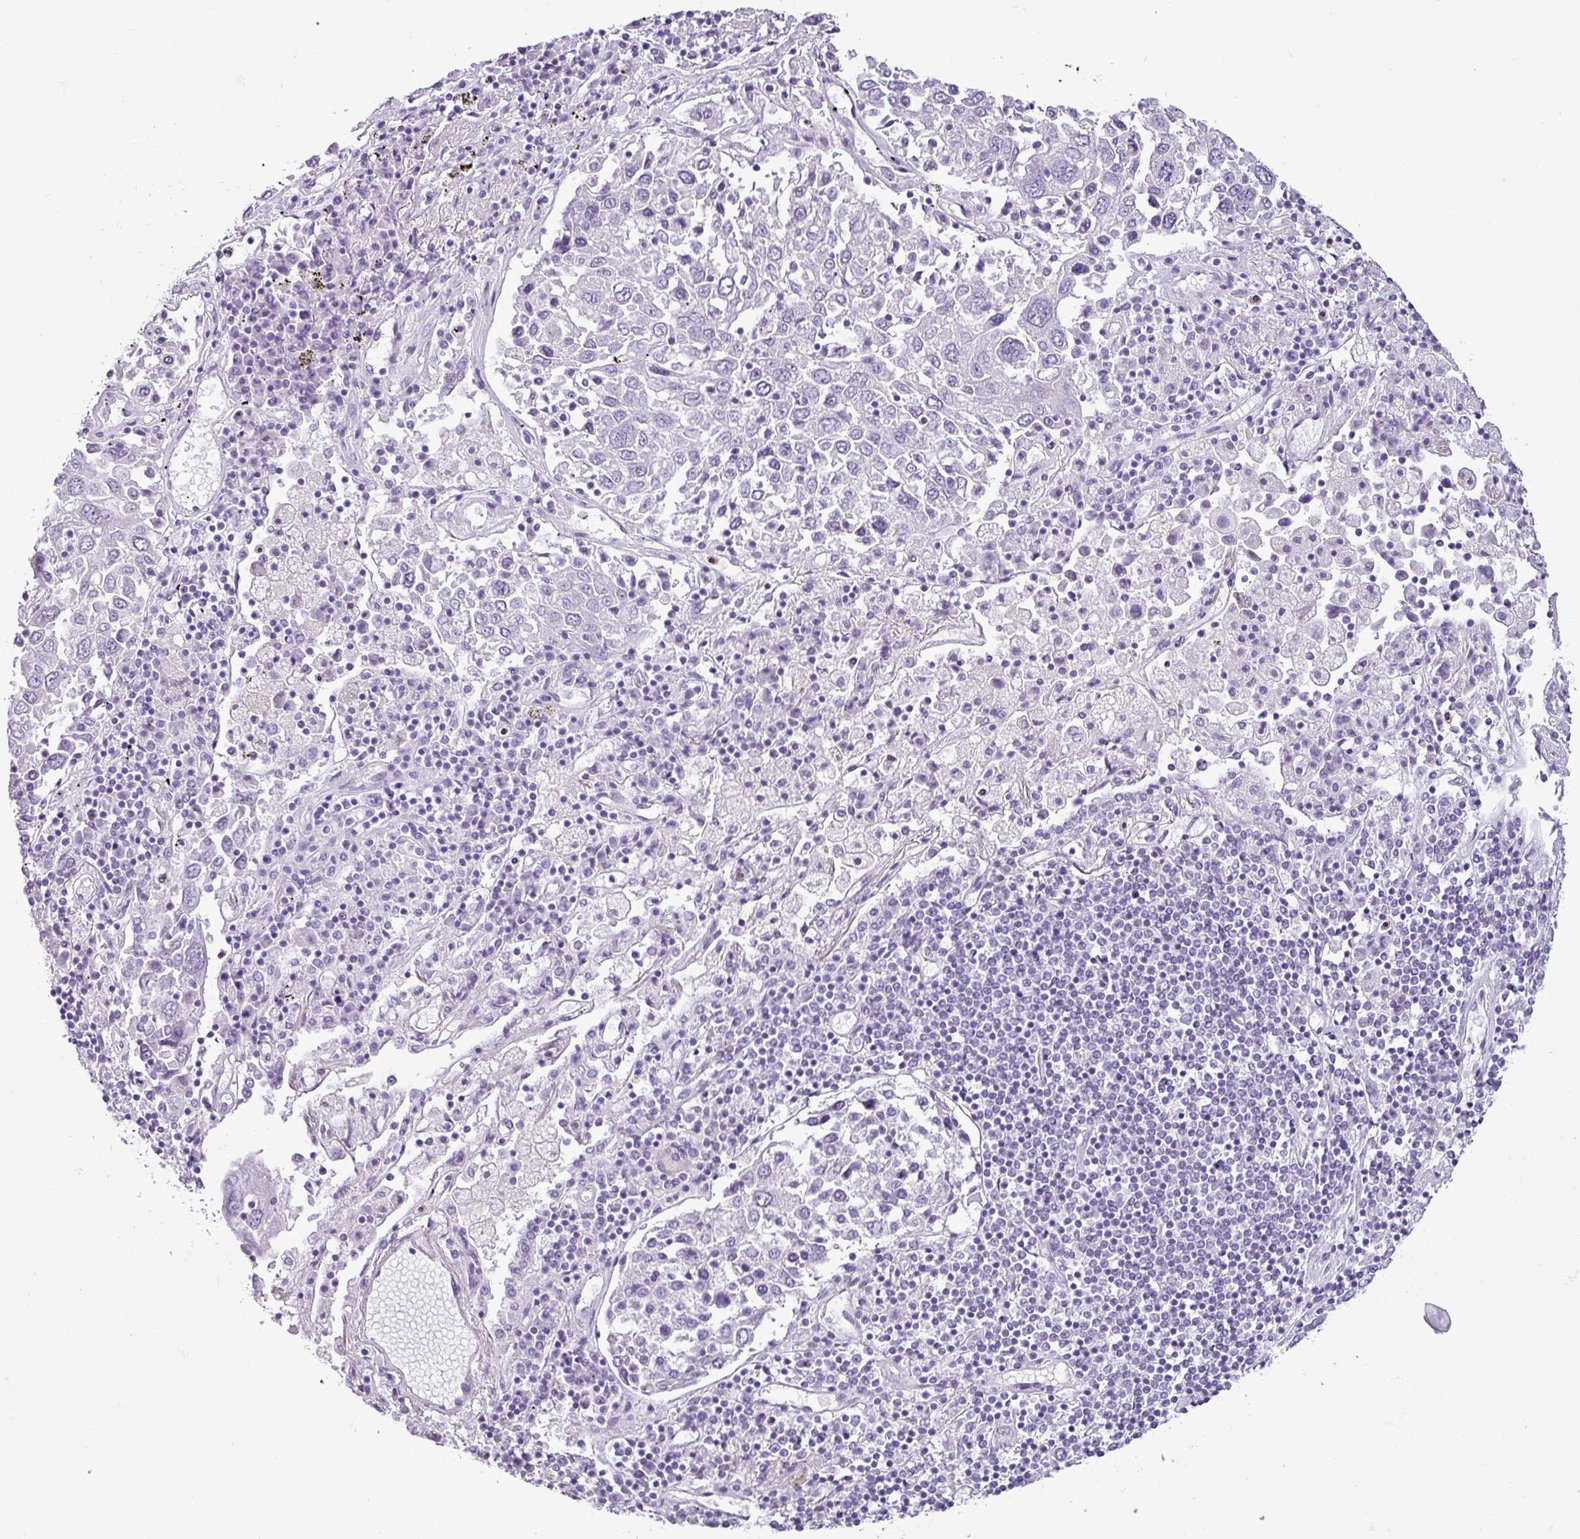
{"staining": {"intensity": "negative", "quantity": "none", "location": "none"}, "tissue": "lung cancer", "cell_type": "Tumor cells", "image_type": "cancer", "snomed": [{"axis": "morphology", "description": "Squamous cell carcinoma, NOS"}, {"axis": "topography", "description": "Lung"}], "caption": "Immunohistochemistry image of lung cancer stained for a protein (brown), which displays no staining in tumor cells. (IHC, brightfield microscopy, high magnification).", "gene": "CDH16", "patient": {"sex": "male", "age": 65}}